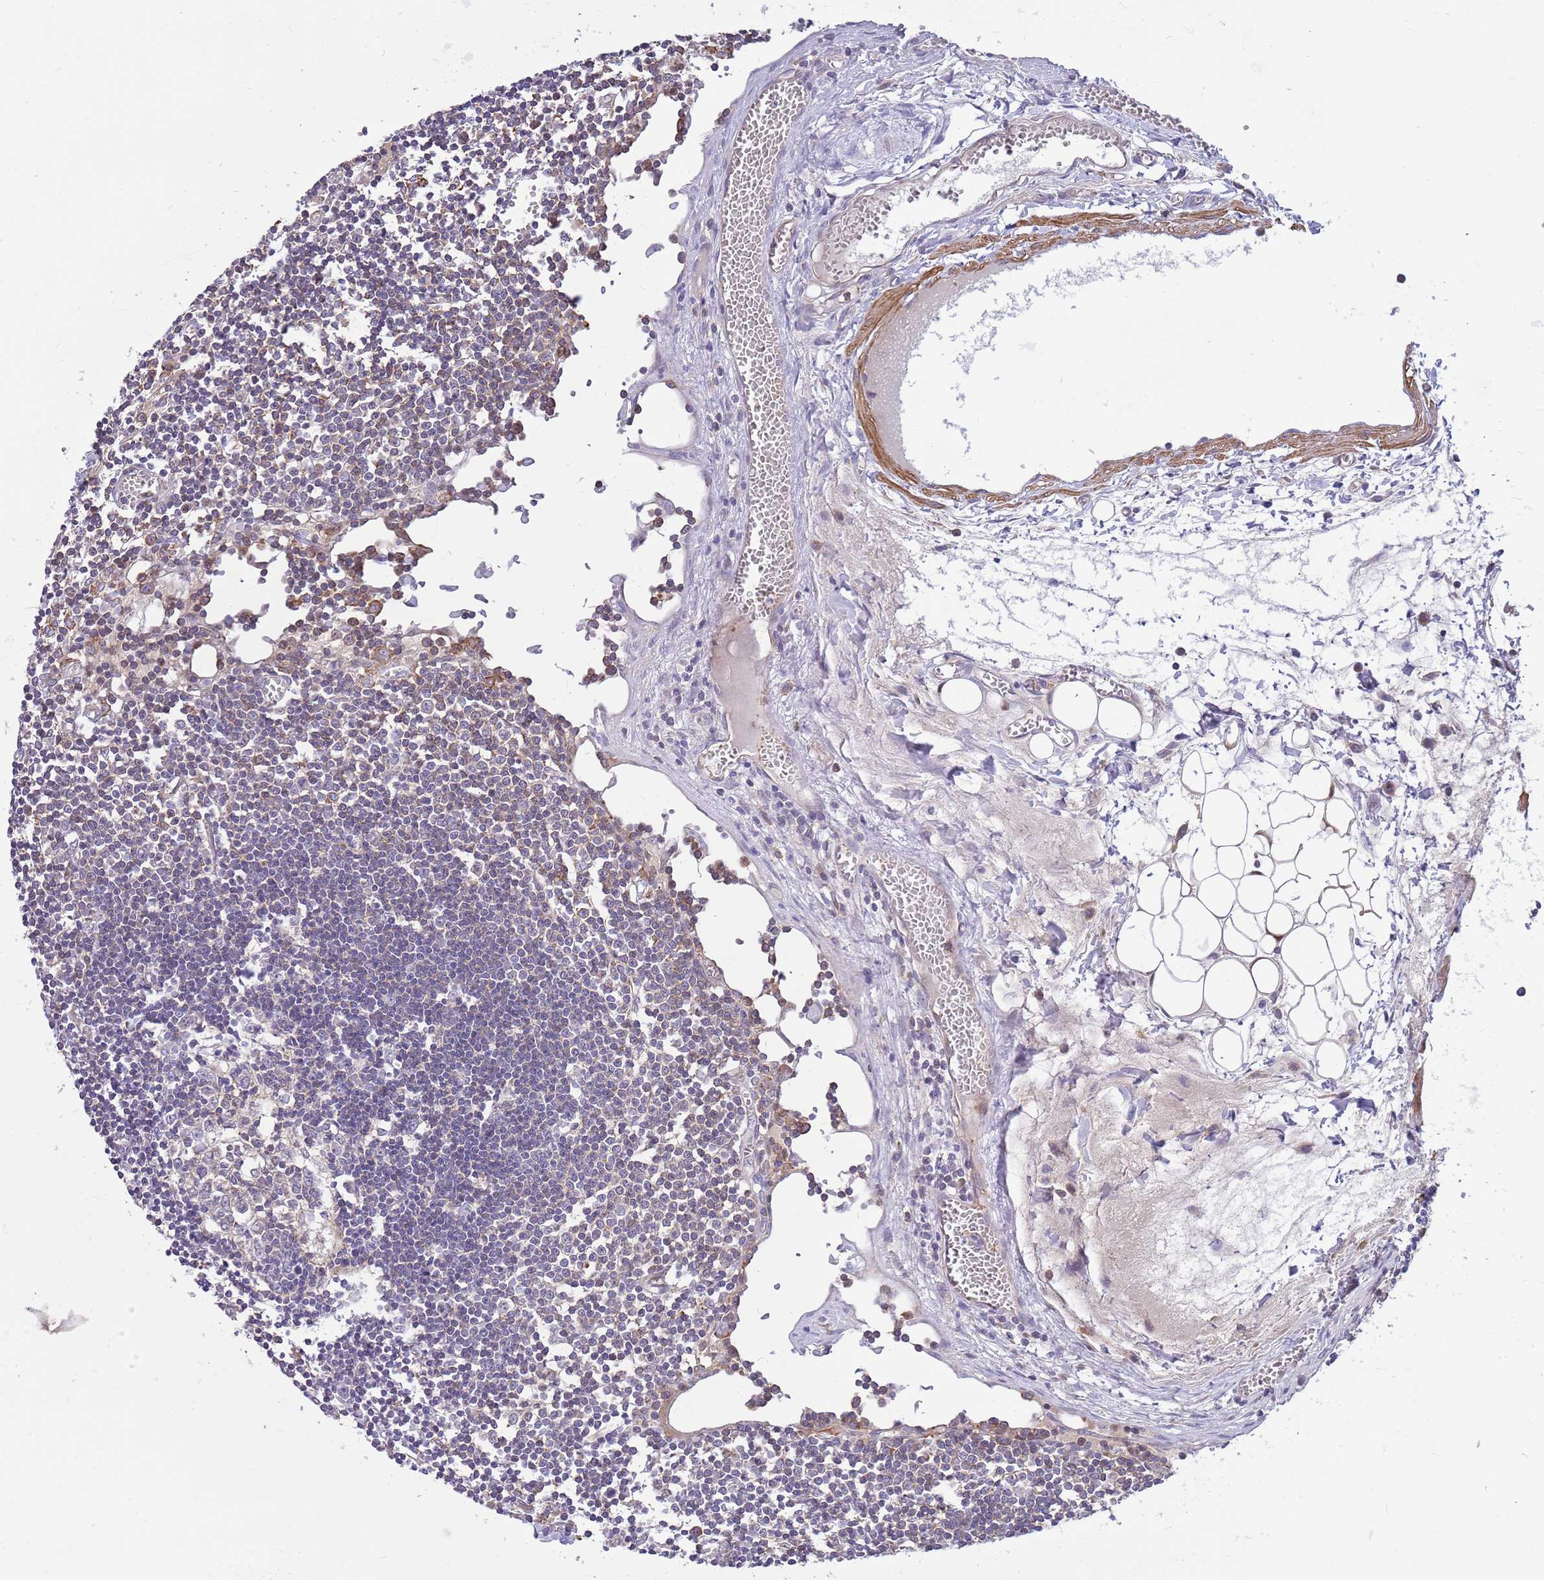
{"staining": {"intensity": "weak", "quantity": "<25%", "location": "cytoplasmic/membranous"}, "tissue": "lymph node", "cell_type": "Germinal center cells", "image_type": "normal", "snomed": [{"axis": "morphology", "description": "Normal tissue, NOS"}, {"axis": "topography", "description": "Lymph node"}], "caption": "Image shows no protein staining in germinal center cells of unremarkable lymph node. (DAB IHC visualized using brightfield microscopy, high magnification).", "gene": "MVD", "patient": {"sex": "female", "age": 11}}